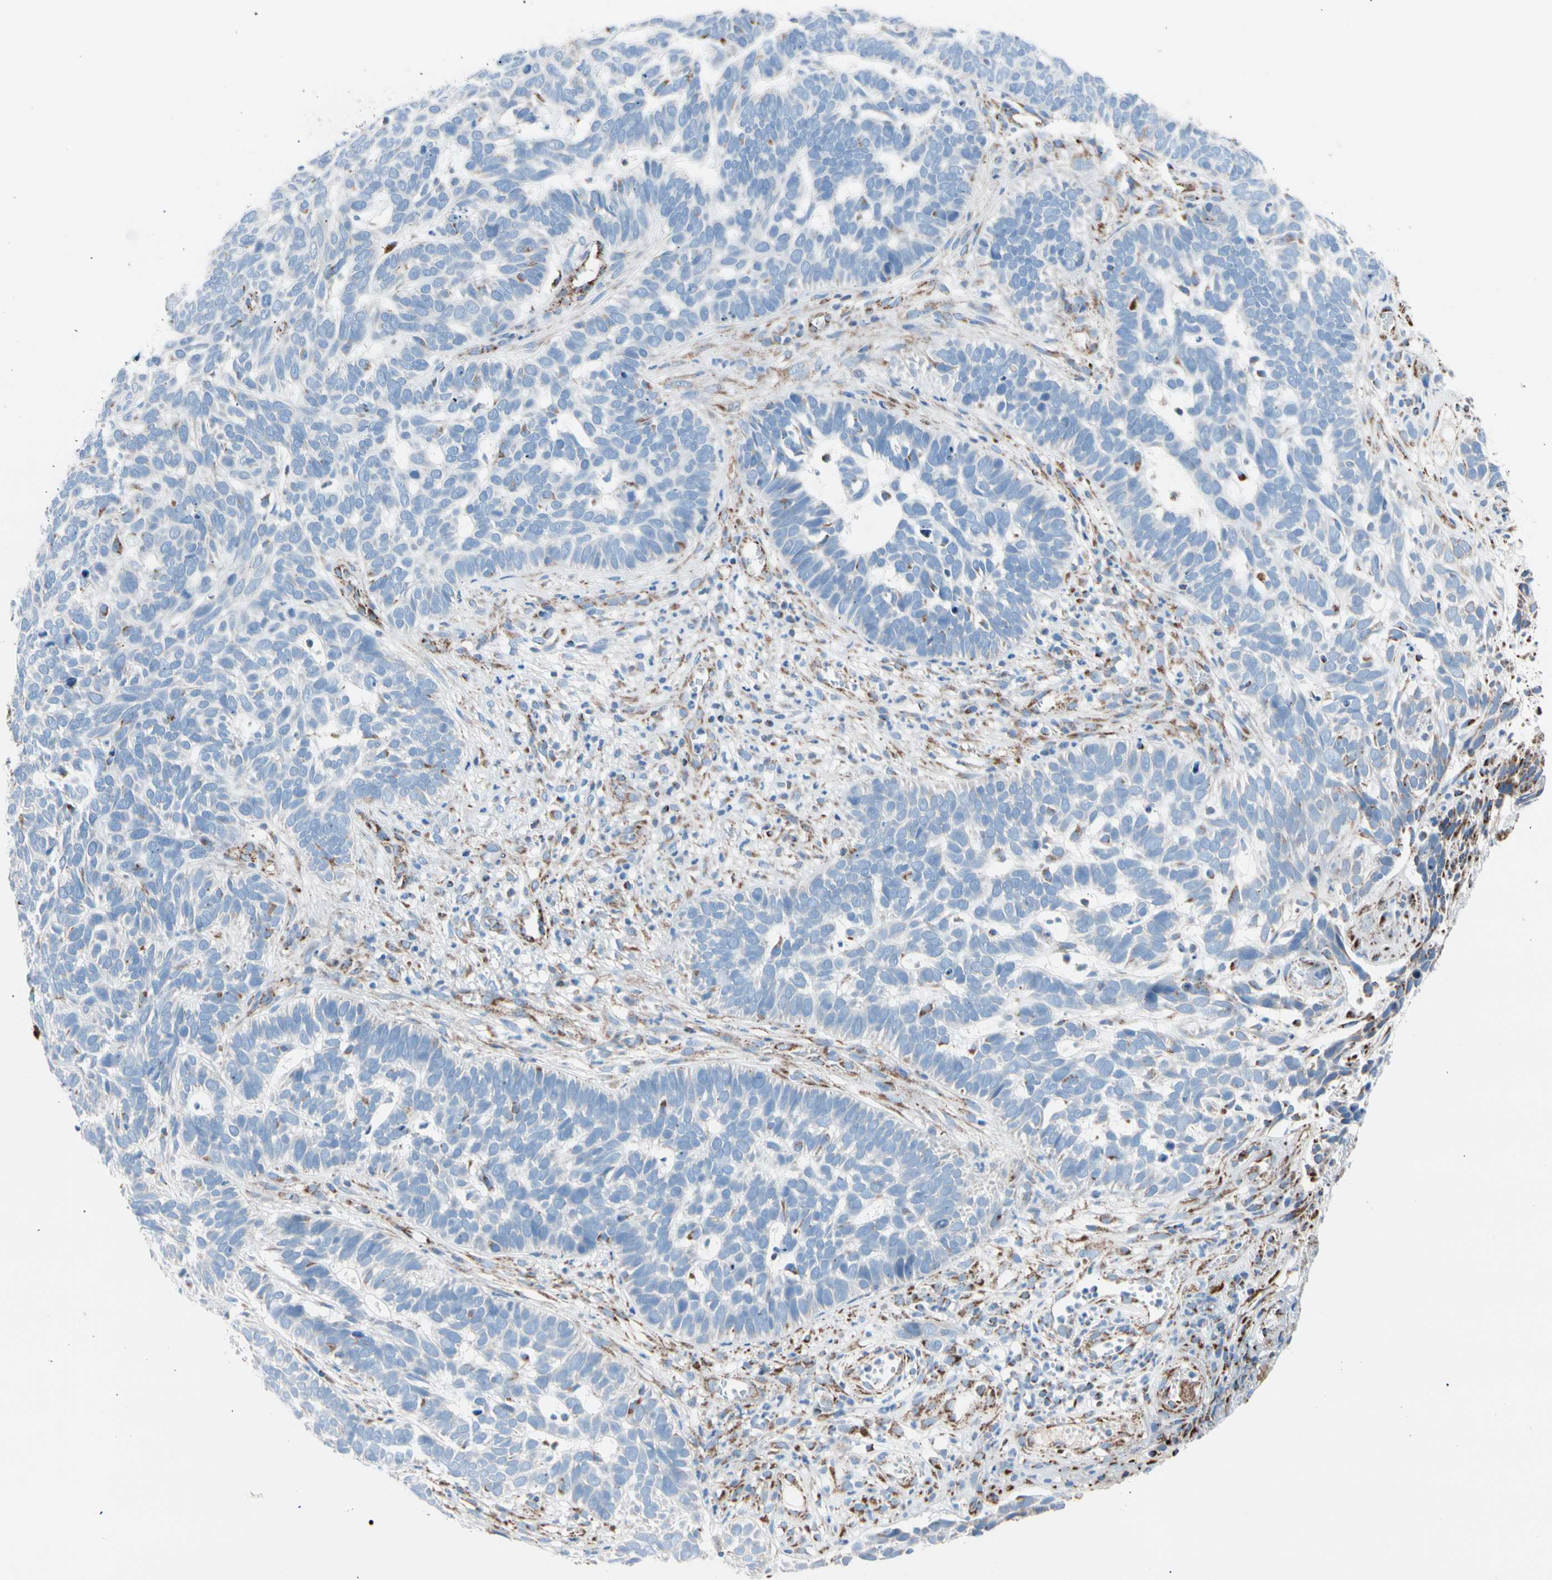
{"staining": {"intensity": "strong", "quantity": "<25%", "location": "cytoplasmic/membranous"}, "tissue": "skin cancer", "cell_type": "Tumor cells", "image_type": "cancer", "snomed": [{"axis": "morphology", "description": "Basal cell carcinoma"}, {"axis": "topography", "description": "Skin"}], "caption": "Brown immunohistochemical staining in basal cell carcinoma (skin) reveals strong cytoplasmic/membranous staining in approximately <25% of tumor cells.", "gene": "HK1", "patient": {"sex": "male", "age": 87}}